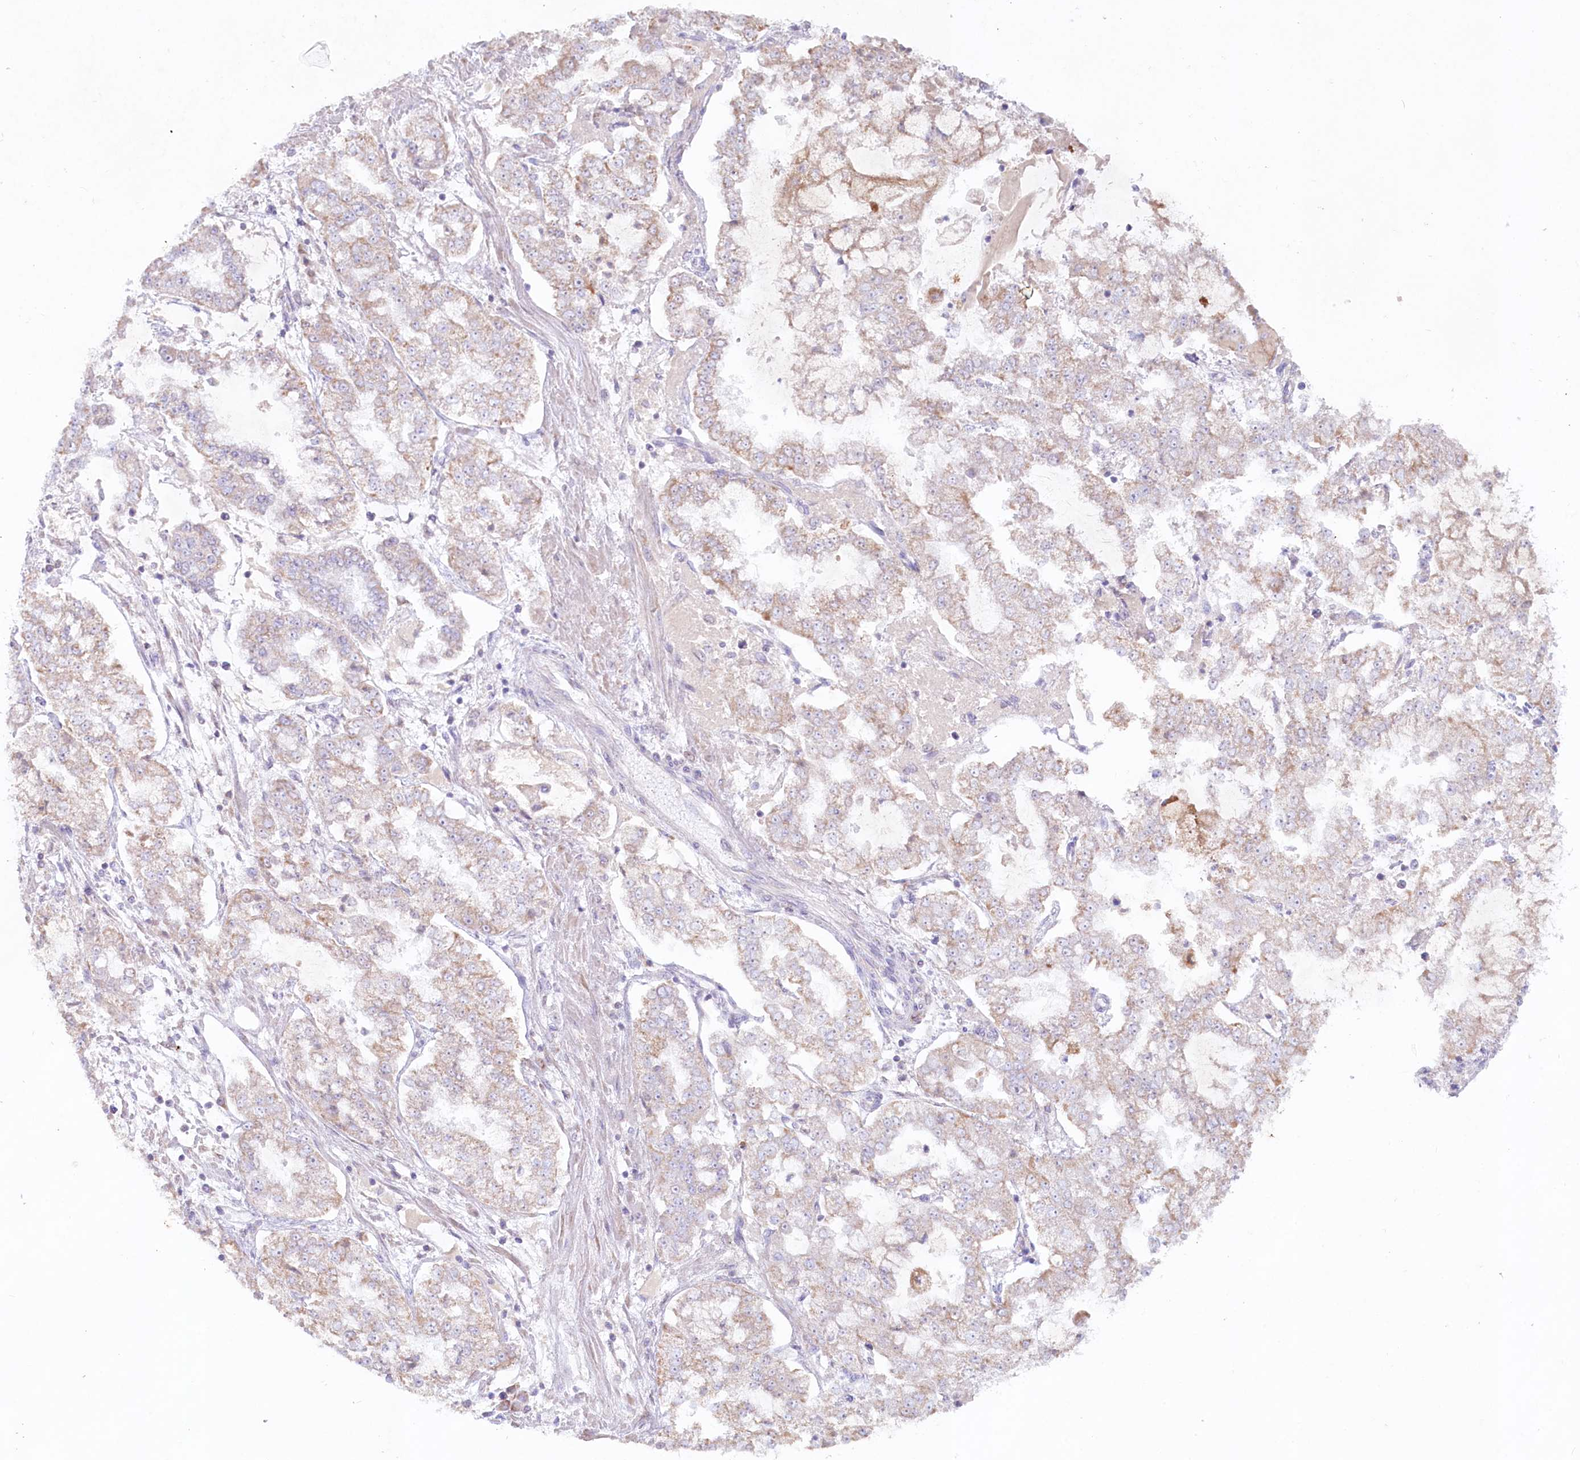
{"staining": {"intensity": "weak", "quantity": "25%-75%", "location": "cytoplasmic/membranous"}, "tissue": "stomach cancer", "cell_type": "Tumor cells", "image_type": "cancer", "snomed": [{"axis": "morphology", "description": "Adenocarcinoma, NOS"}, {"axis": "topography", "description": "Stomach"}], "caption": "A high-resolution micrograph shows immunohistochemistry (IHC) staining of stomach cancer, which demonstrates weak cytoplasmic/membranous positivity in approximately 25%-75% of tumor cells.", "gene": "PSAPL1", "patient": {"sex": "male", "age": 76}}